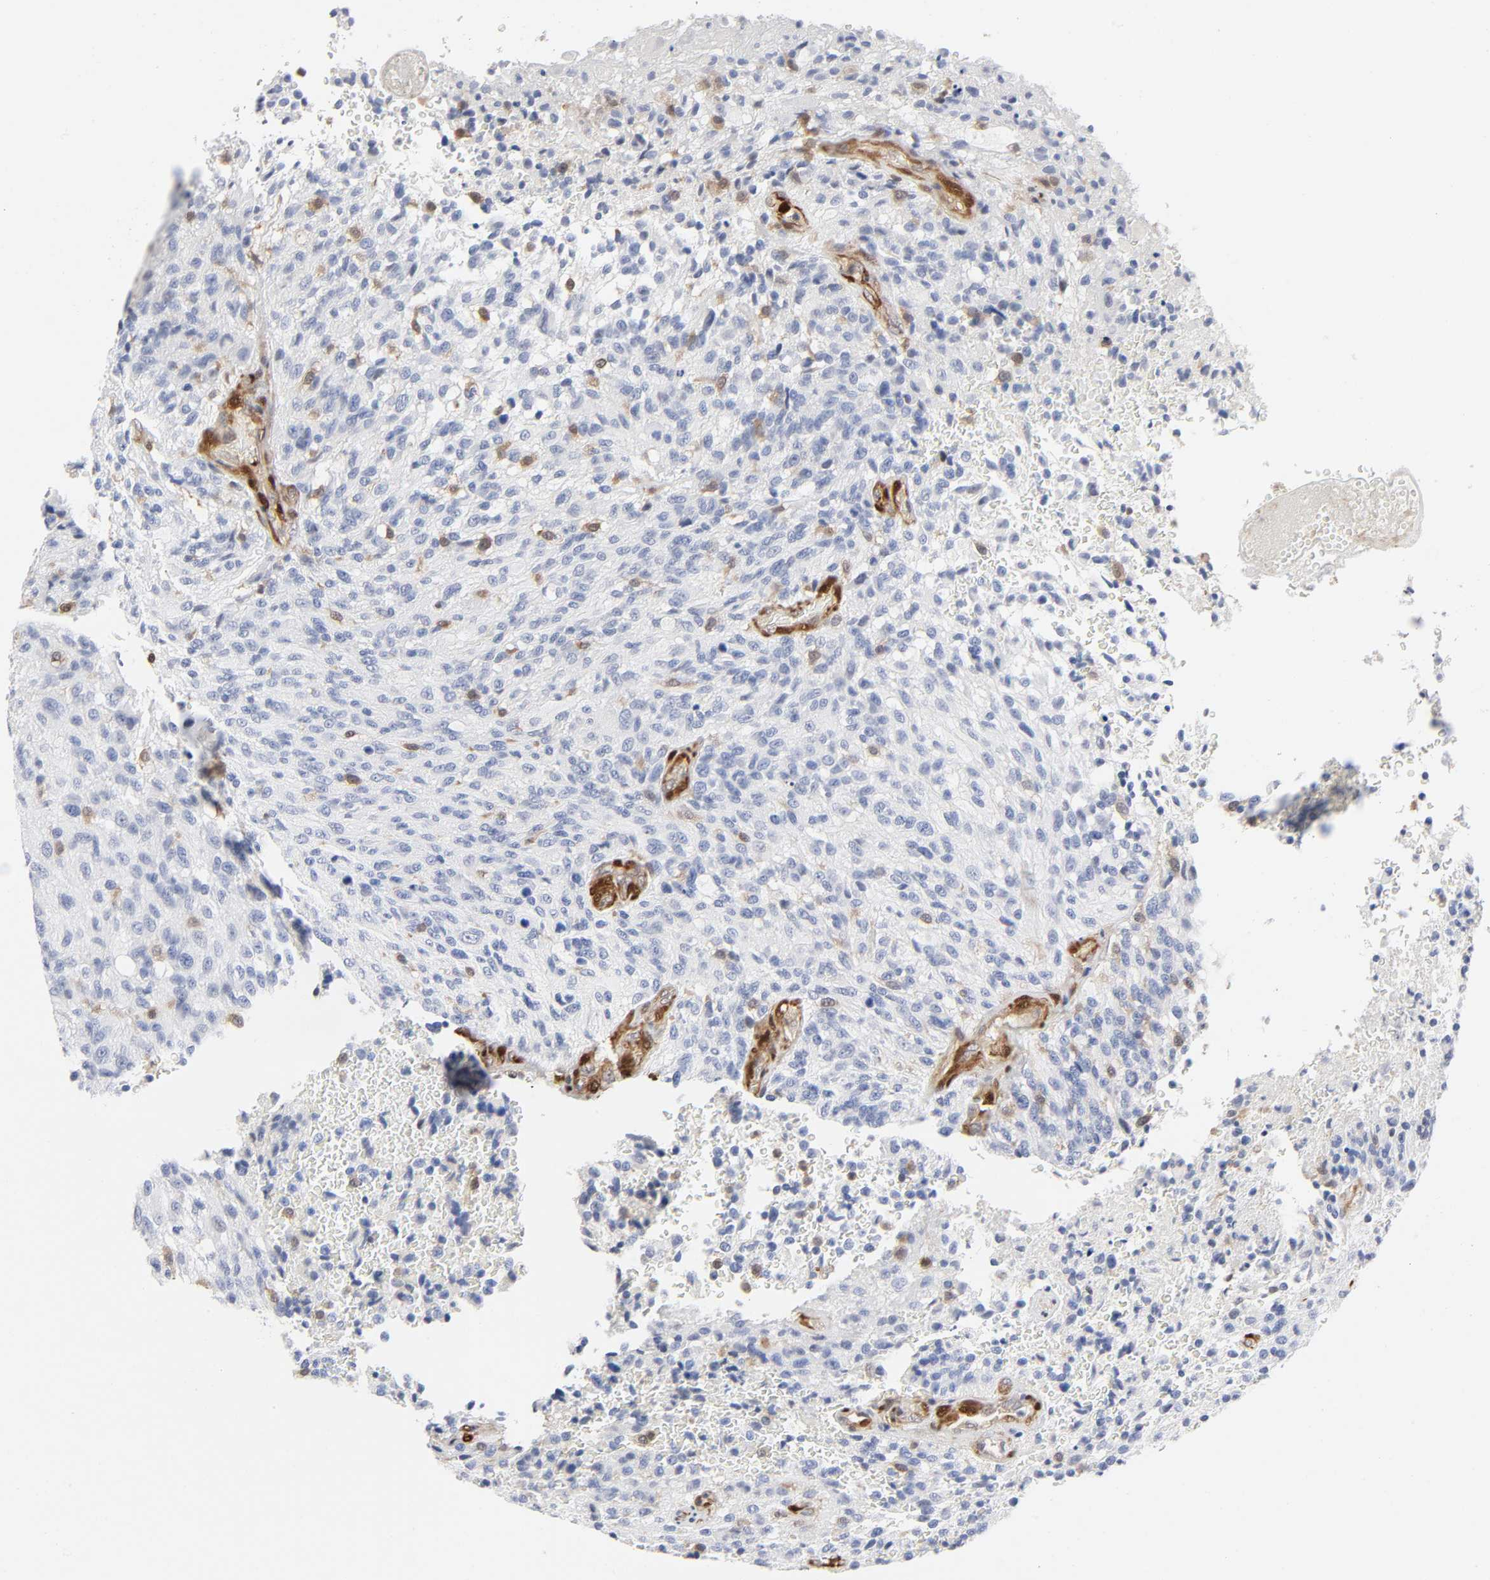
{"staining": {"intensity": "negative", "quantity": "none", "location": "none"}, "tissue": "glioma", "cell_type": "Tumor cells", "image_type": "cancer", "snomed": [{"axis": "morphology", "description": "Normal tissue, NOS"}, {"axis": "morphology", "description": "Glioma, malignant, High grade"}, {"axis": "topography", "description": "Cerebral cortex"}], "caption": "Protein analysis of glioma reveals no significant positivity in tumor cells.", "gene": "PTEN", "patient": {"sex": "male", "age": 56}}